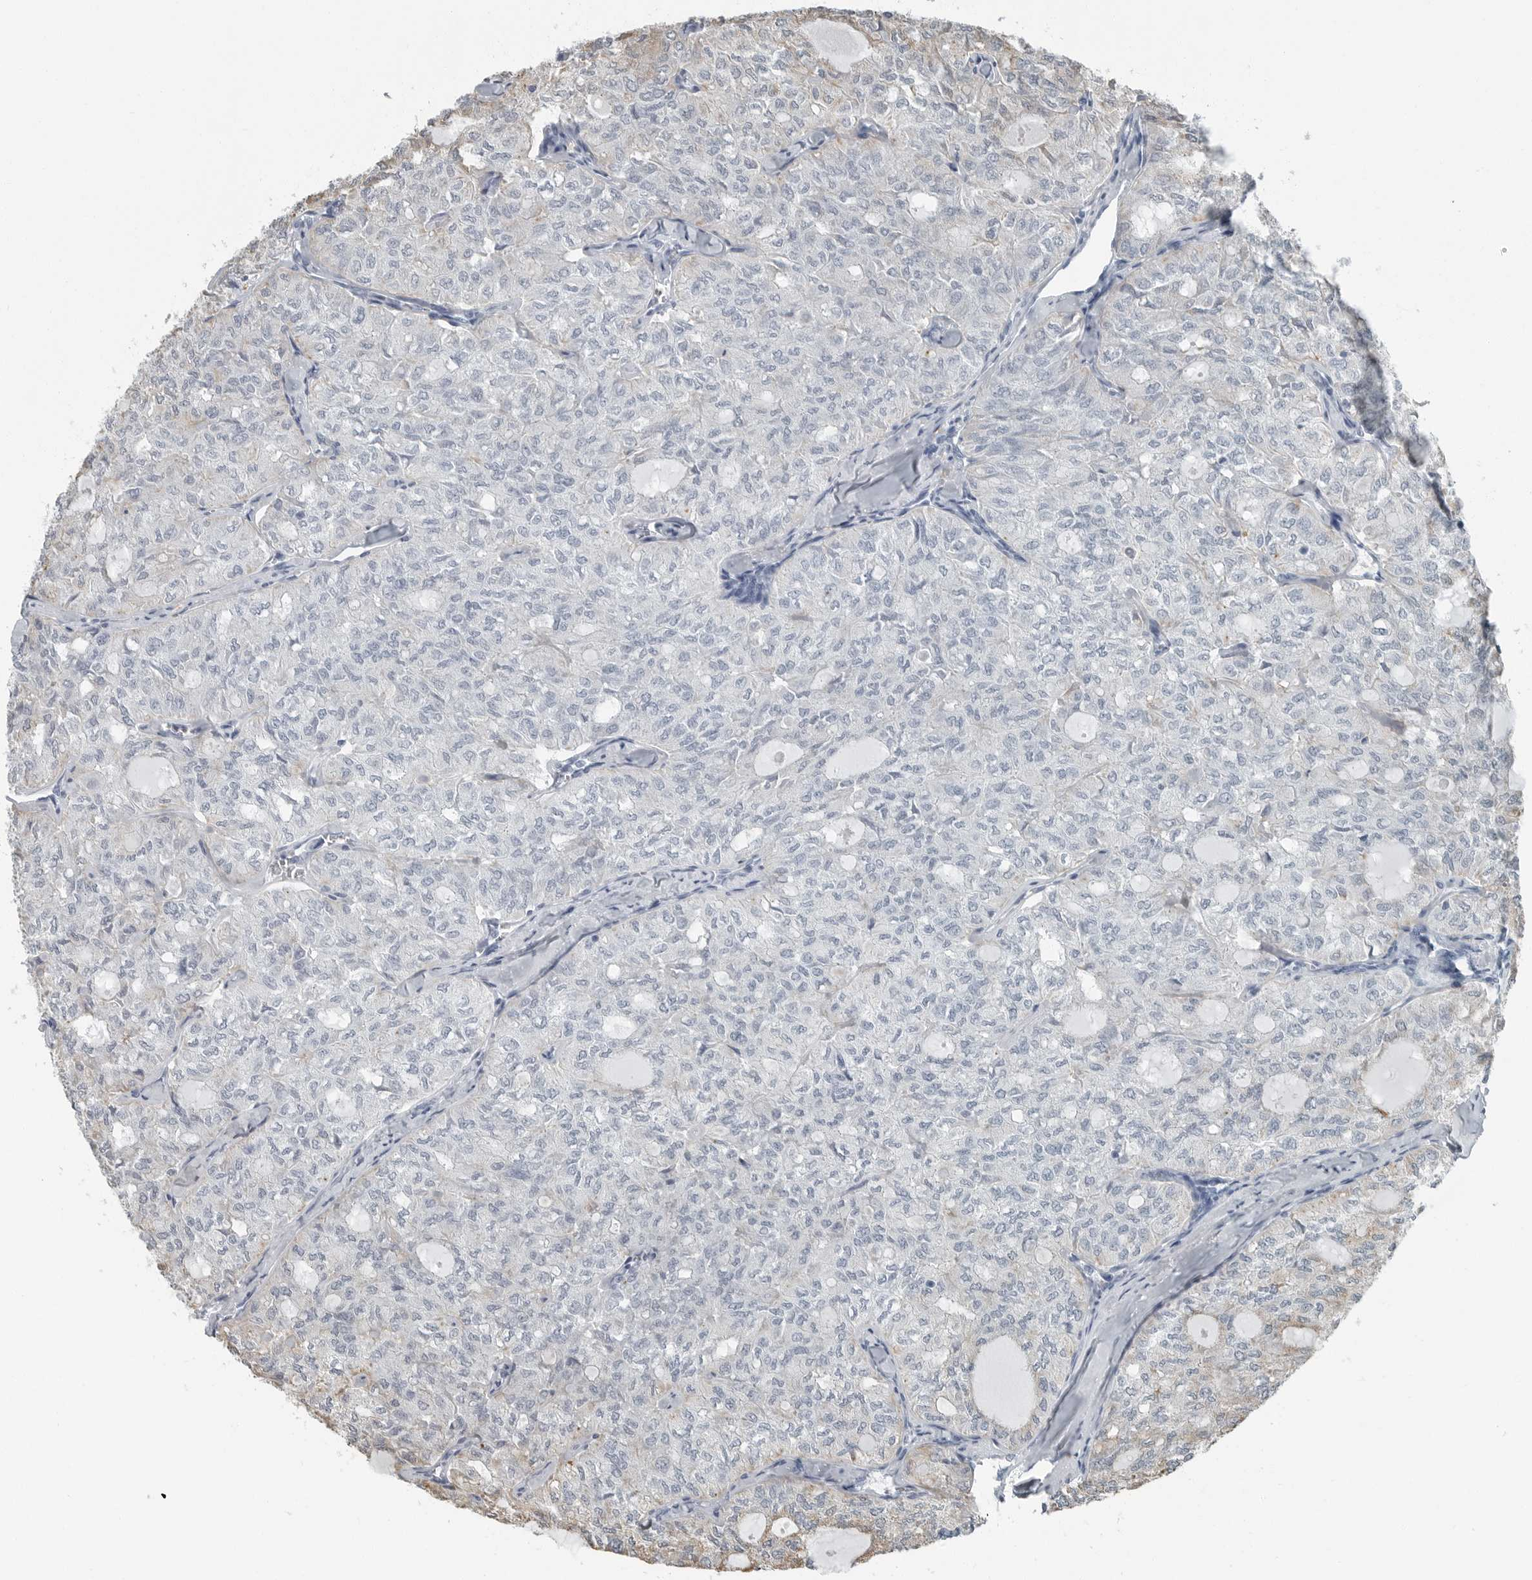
{"staining": {"intensity": "negative", "quantity": "none", "location": "none"}, "tissue": "thyroid cancer", "cell_type": "Tumor cells", "image_type": "cancer", "snomed": [{"axis": "morphology", "description": "Follicular adenoma carcinoma, NOS"}, {"axis": "topography", "description": "Thyroid gland"}], "caption": "Thyroid cancer was stained to show a protein in brown. There is no significant staining in tumor cells.", "gene": "FABP6", "patient": {"sex": "male", "age": 75}}